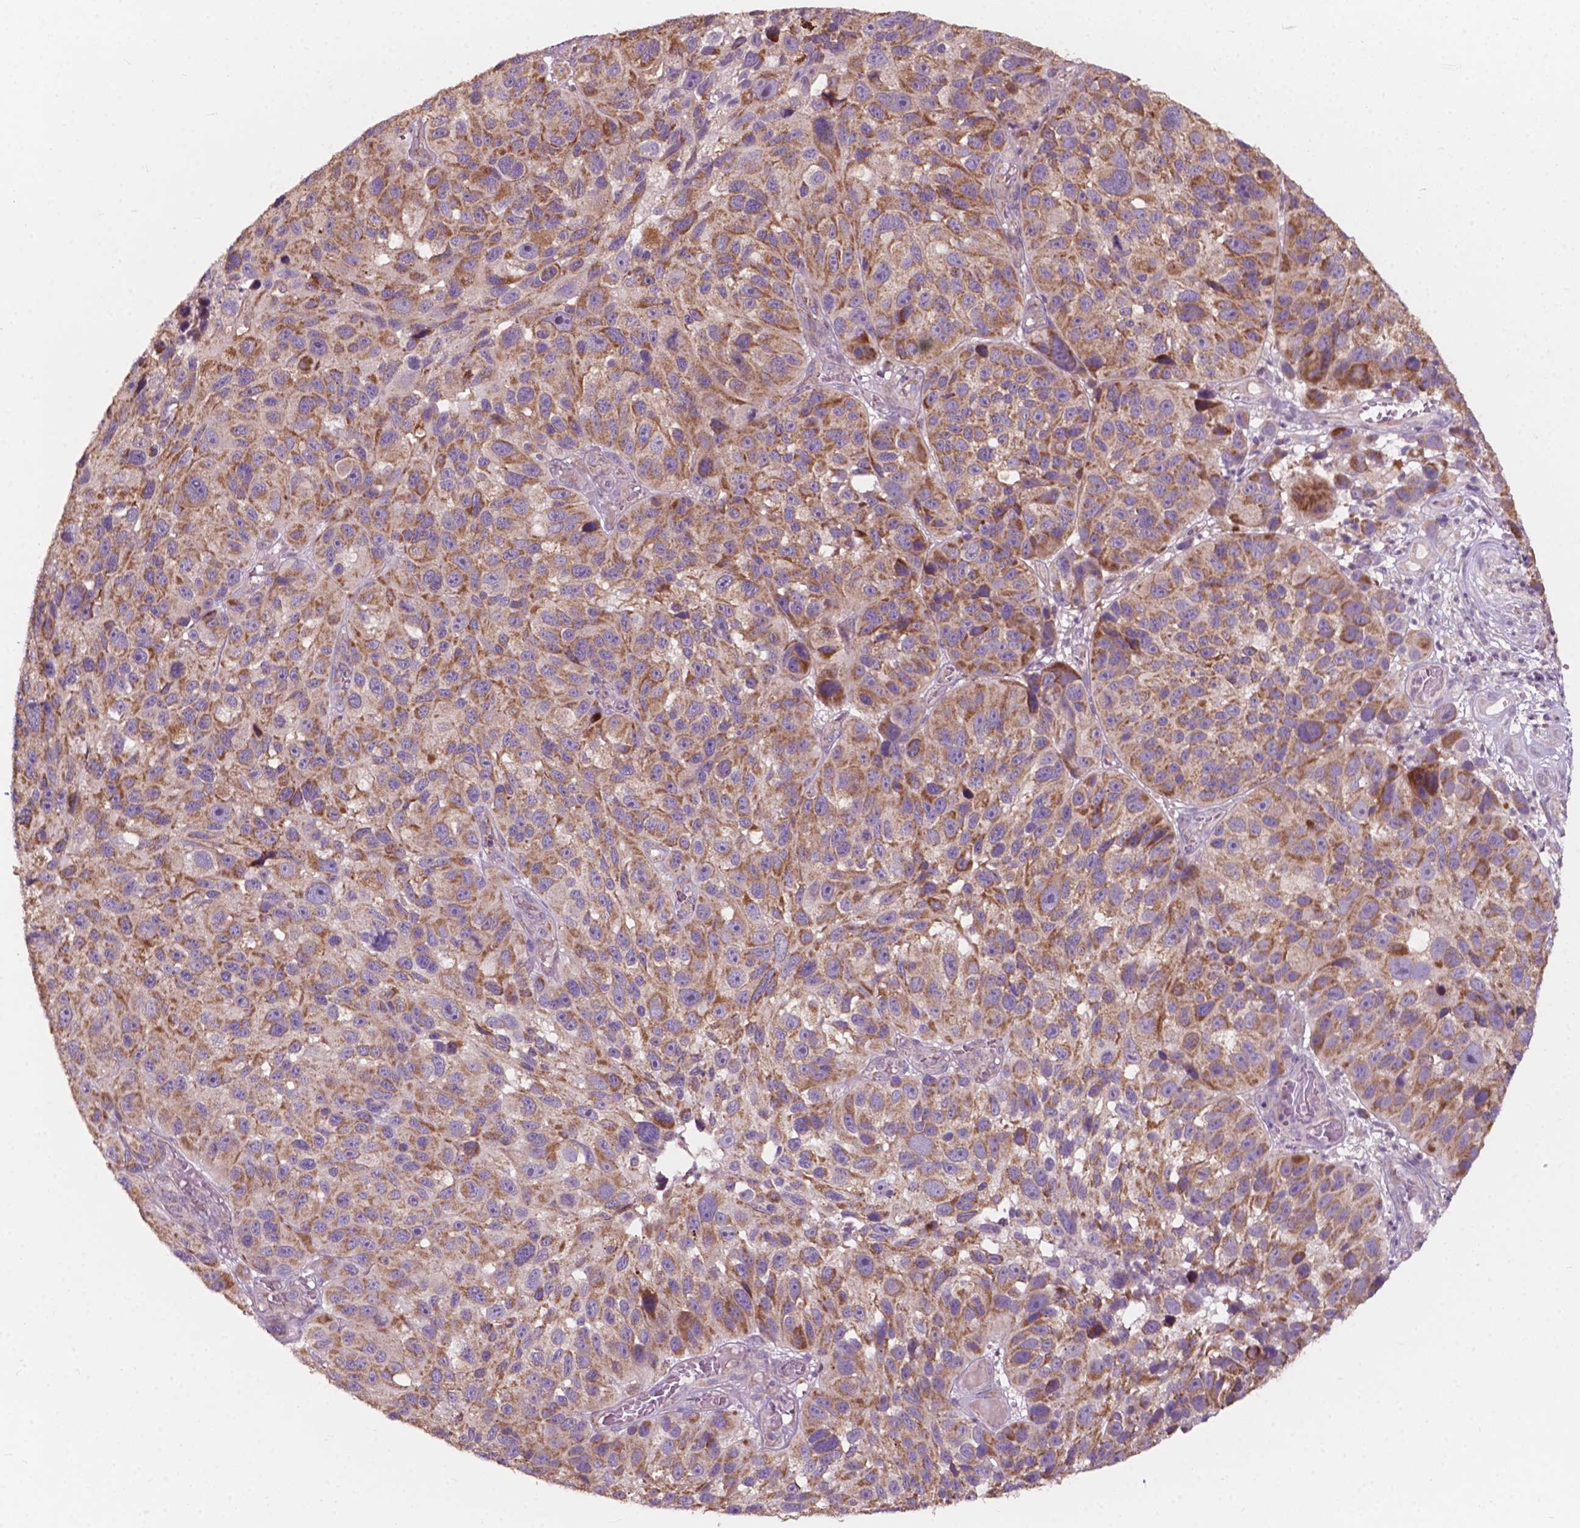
{"staining": {"intensity": "moderate", "quantity": ">75%", "location": "cytoplasmic/membranous"}, "tissue": "melanoma", "cell_type": "Tumor cells", "image_type": "cancer", "snomed": [{"axis": "morphology", "description": "Malignant melanoma, NOS"}, {"axis": "topography", "description": "Skin"}], "caption": "Protein expression analysis of human malignant melanoma reveals moderate cytoplasmic/membranous staining in approximately >75% of tumor cells. The protein is stained brown, and the nuclei are stained in blue (DAB (3,3'-diaminobenzidine) IHC with brightfield microscopy, high magnification).", "gene": "NDUFA10", "patient": {"sex": "male", "age": 53}}